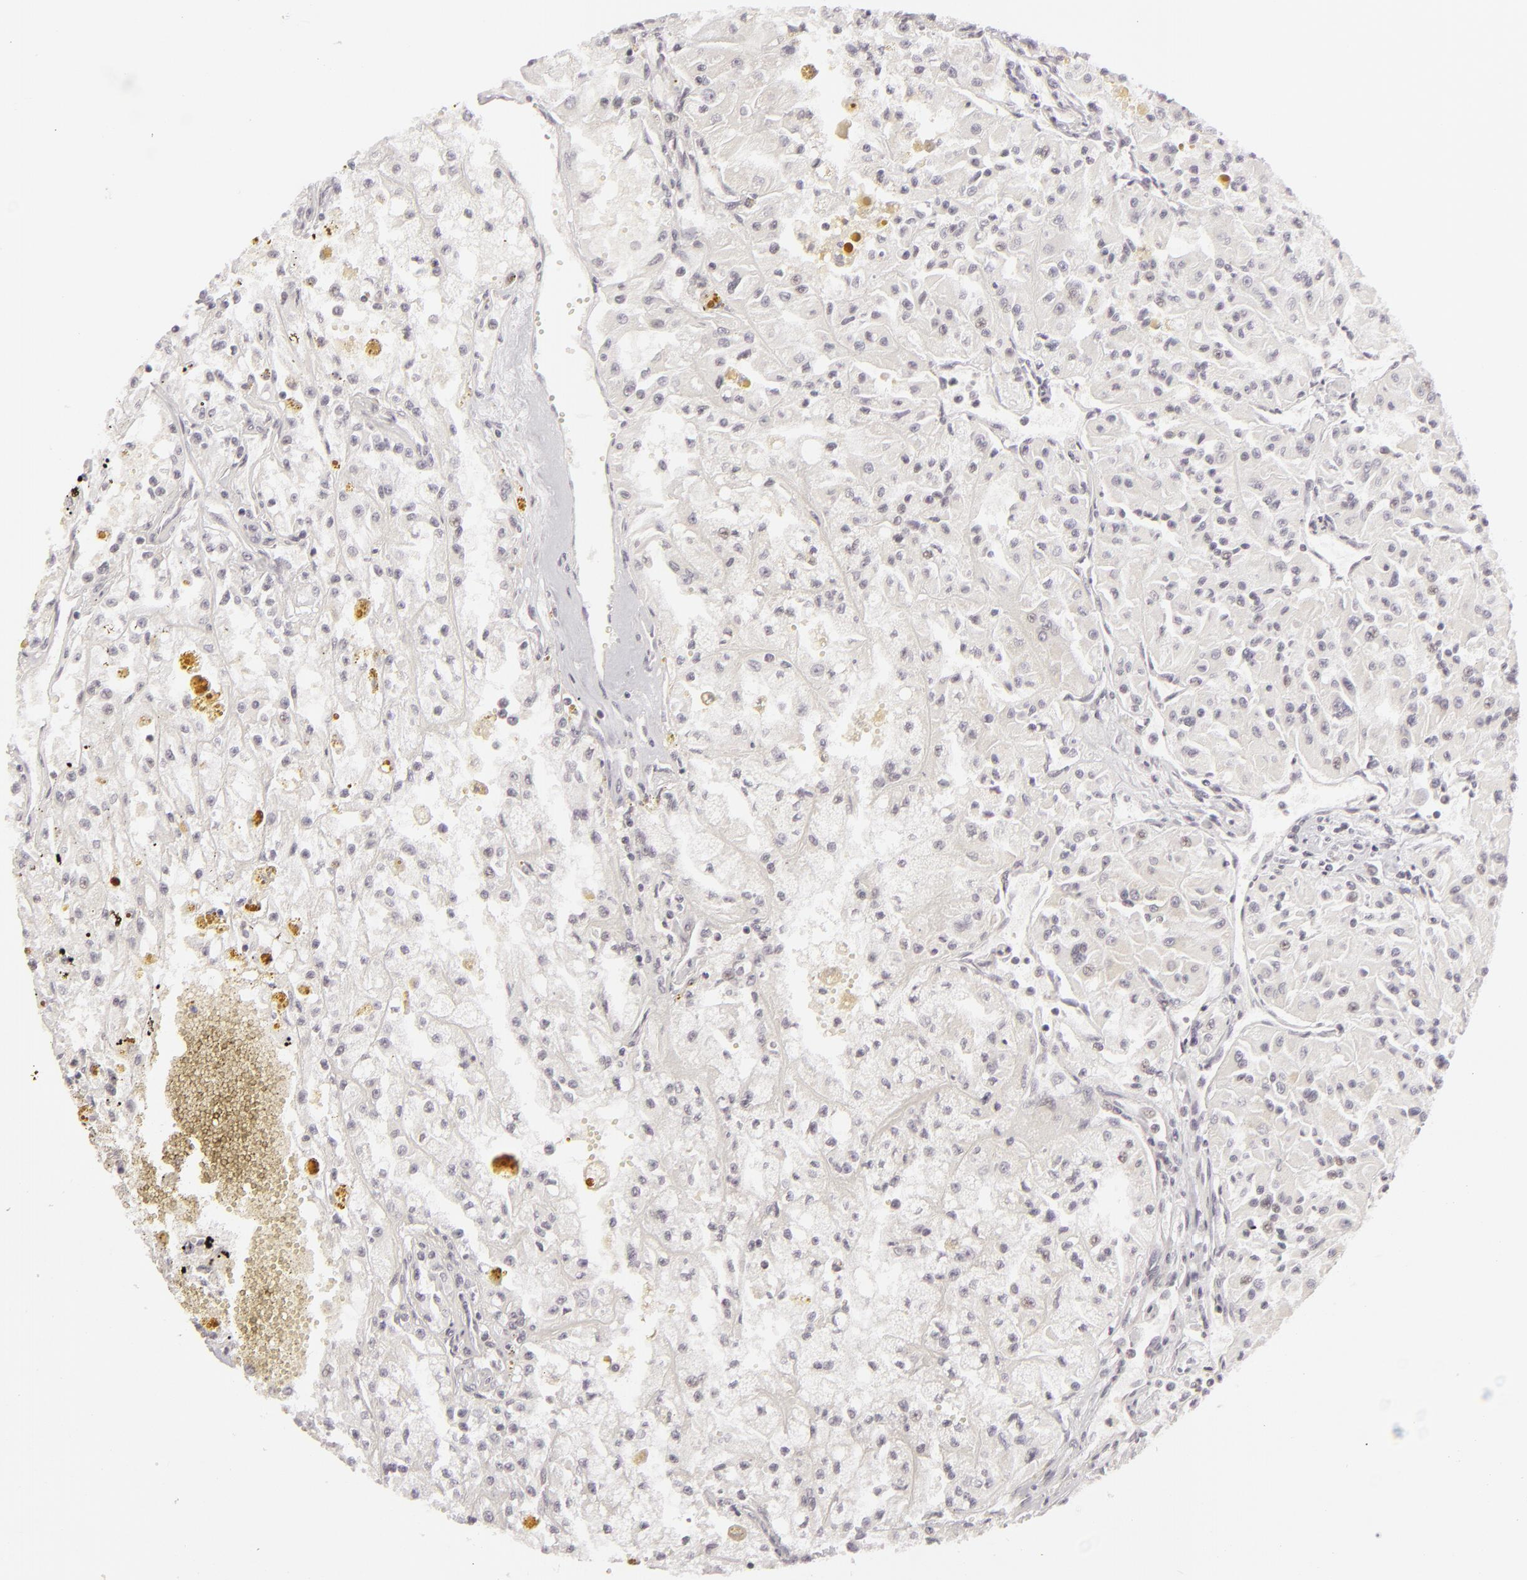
{"staining": {"intensity": "moderate", "quantity": "<25%", "location": "cytoplasmic/membranous,nuclear"}, "tissue": "renal cancer", "cell_type": "Tumor cells", "image_type": "cancer", "snomed": [{"axis": "morphology", "description": "Adenocarcinoma, NOS"}, {"axis": "topography", "description": "Kidney"}], "caption": "A low amount of moderate cytoplasmic/membranous and nuclear expression is present in approximately <25% of tumor cells in adenocarcinoma (renal) tissue. The staining was performed using DAB (3,3'-diaminobenzidine), with brown indicating positive protein expression. Nuclei are stained blue with hematoxylin.", "gene": "SIX1", "patient": {"sex": "male", "age": 78}}